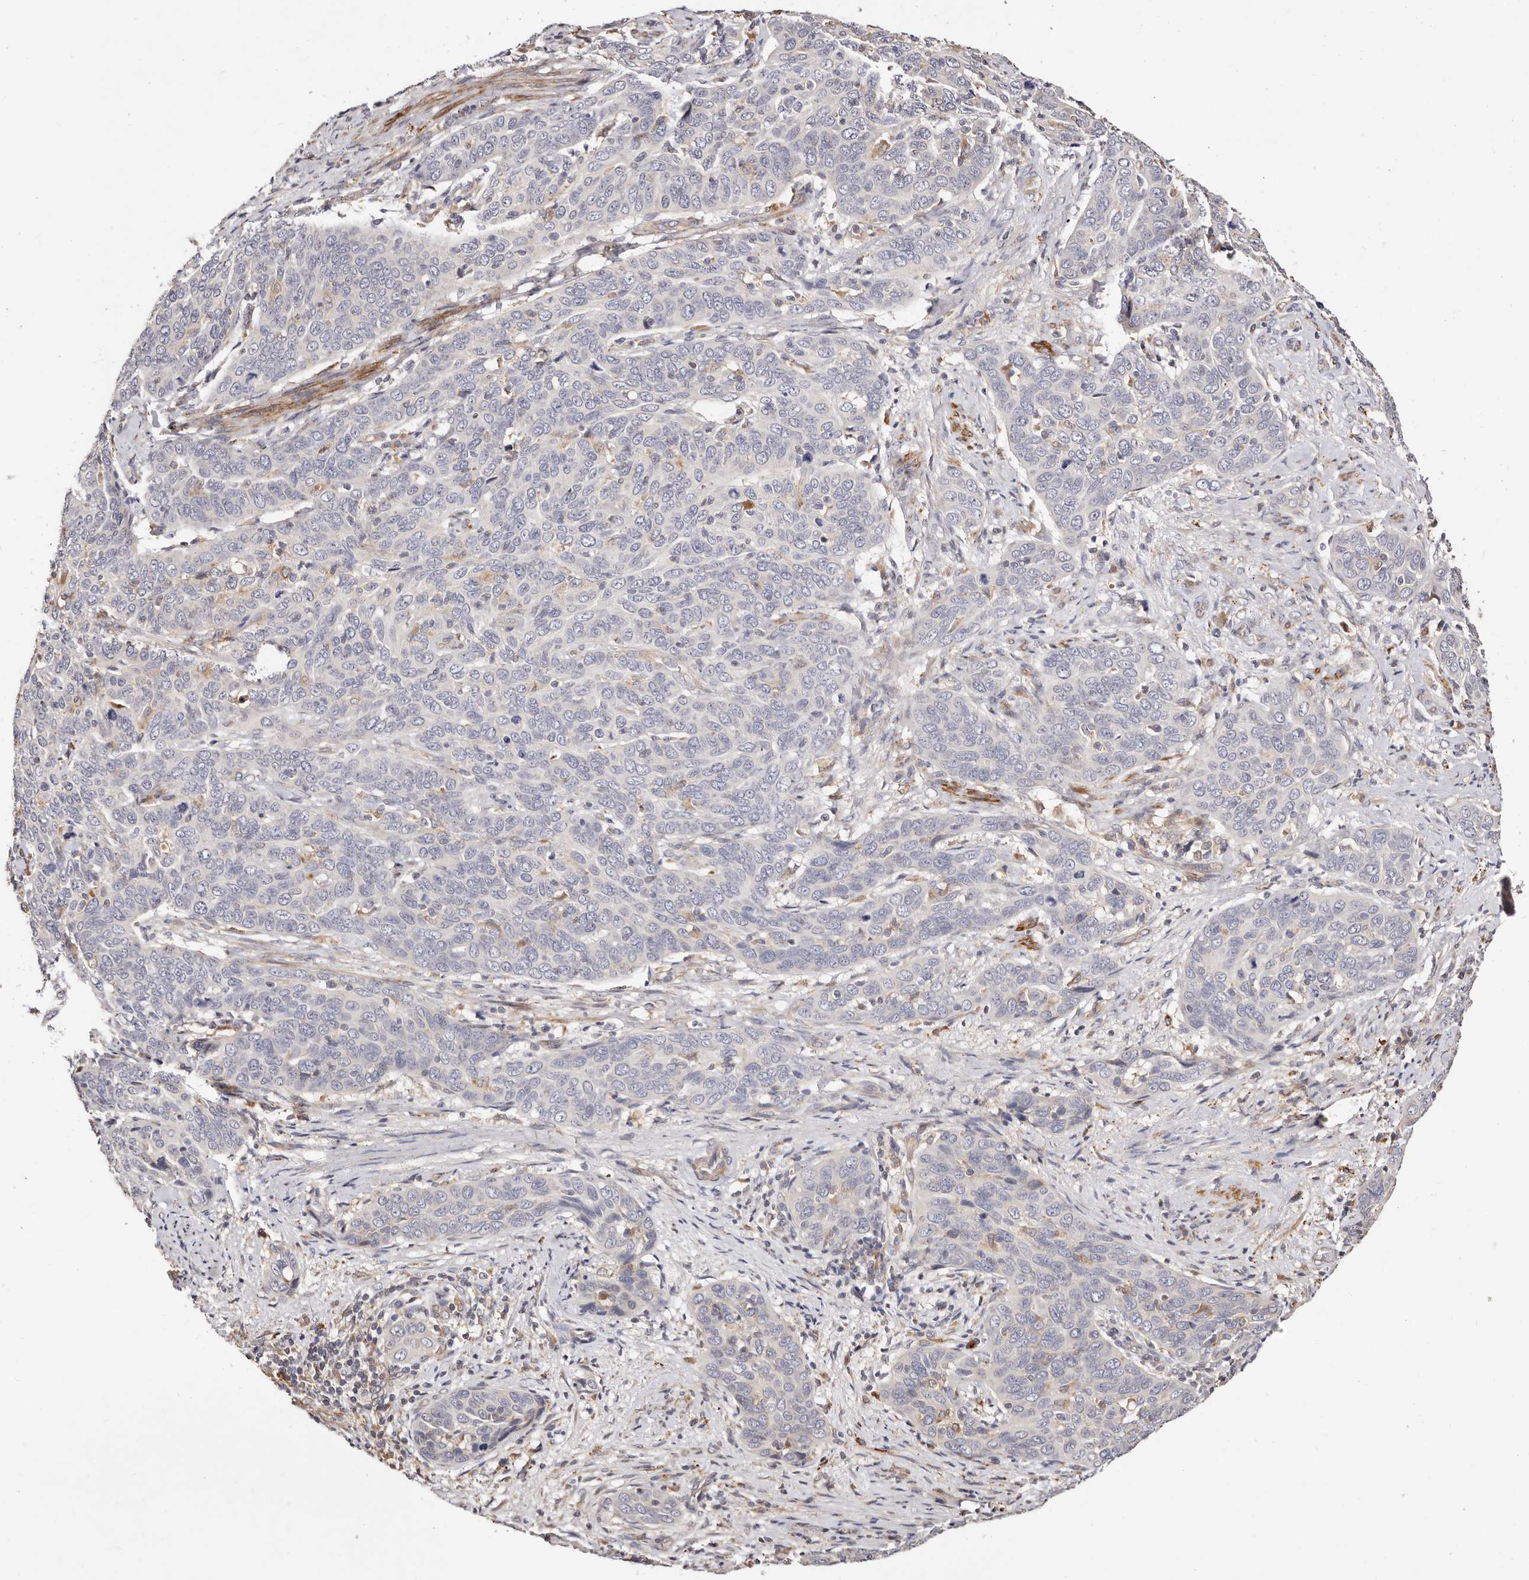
{"staining": {"intensity": "negative", "quantity": "none", "location": "none"}, "tissue": "cervical cancer", "cell_type": "Tumor cells", "image_type": "cancer", "snomed": [{"axis": "morphology", "description": "Squamous cell carcinoma, NOS"}, {"axis": "topography", "description": "Cervix"}], "caption": "A histopathology image of squamous cell carcinoma (cervical) stained for a protein demonstrates no brown staining in tumor cells.", "gene": "MAPK1", "patient": {"sex": "female", "age": 60}}